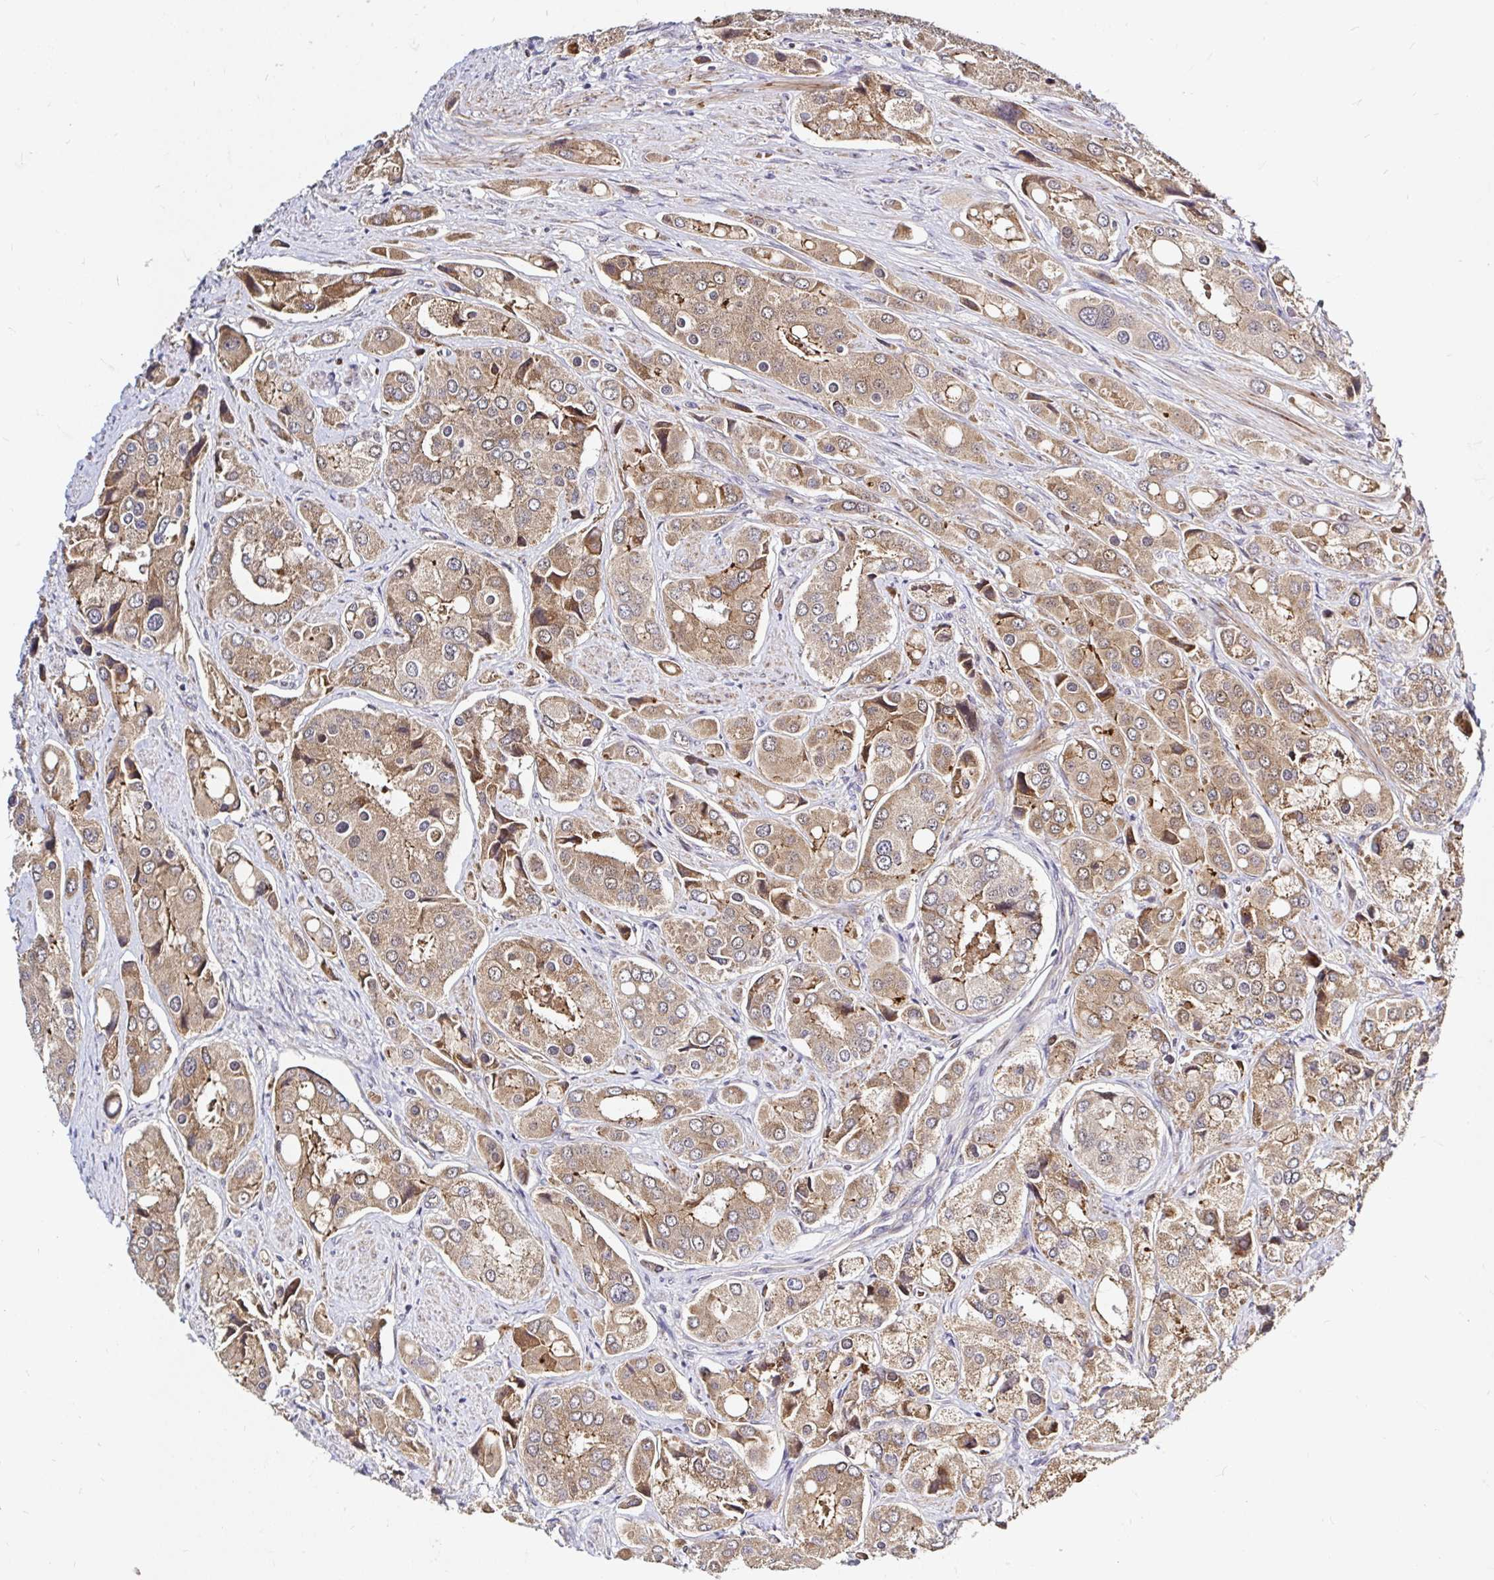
{"staining": {"intensity": "moderate", "quantity": ">75%", "location": "cytoplasmic/membranous"}, "tissue": "prostate cancer", "cell_type": "Tumor cells", "image_type": "cancer", "snomed": [{"axis": "morphology", "description": "Adenocarcinoma, Low grade"}, {"axis": "topography", "description": "Prostate"}], "caption": "Prostate adenocarcinoma (low-grade) was stained to show a protein in brown. There is medium levels of moderate cytoplasmic/membranous positivity in approximately >75% of tumor cells. (Stains: DAB in brown, nuclei in blue, Microscopy: brightfield microscopy at high magnification).", "gene": "ARHGEF37", "patient": {"sex": "male", "age": 69}}